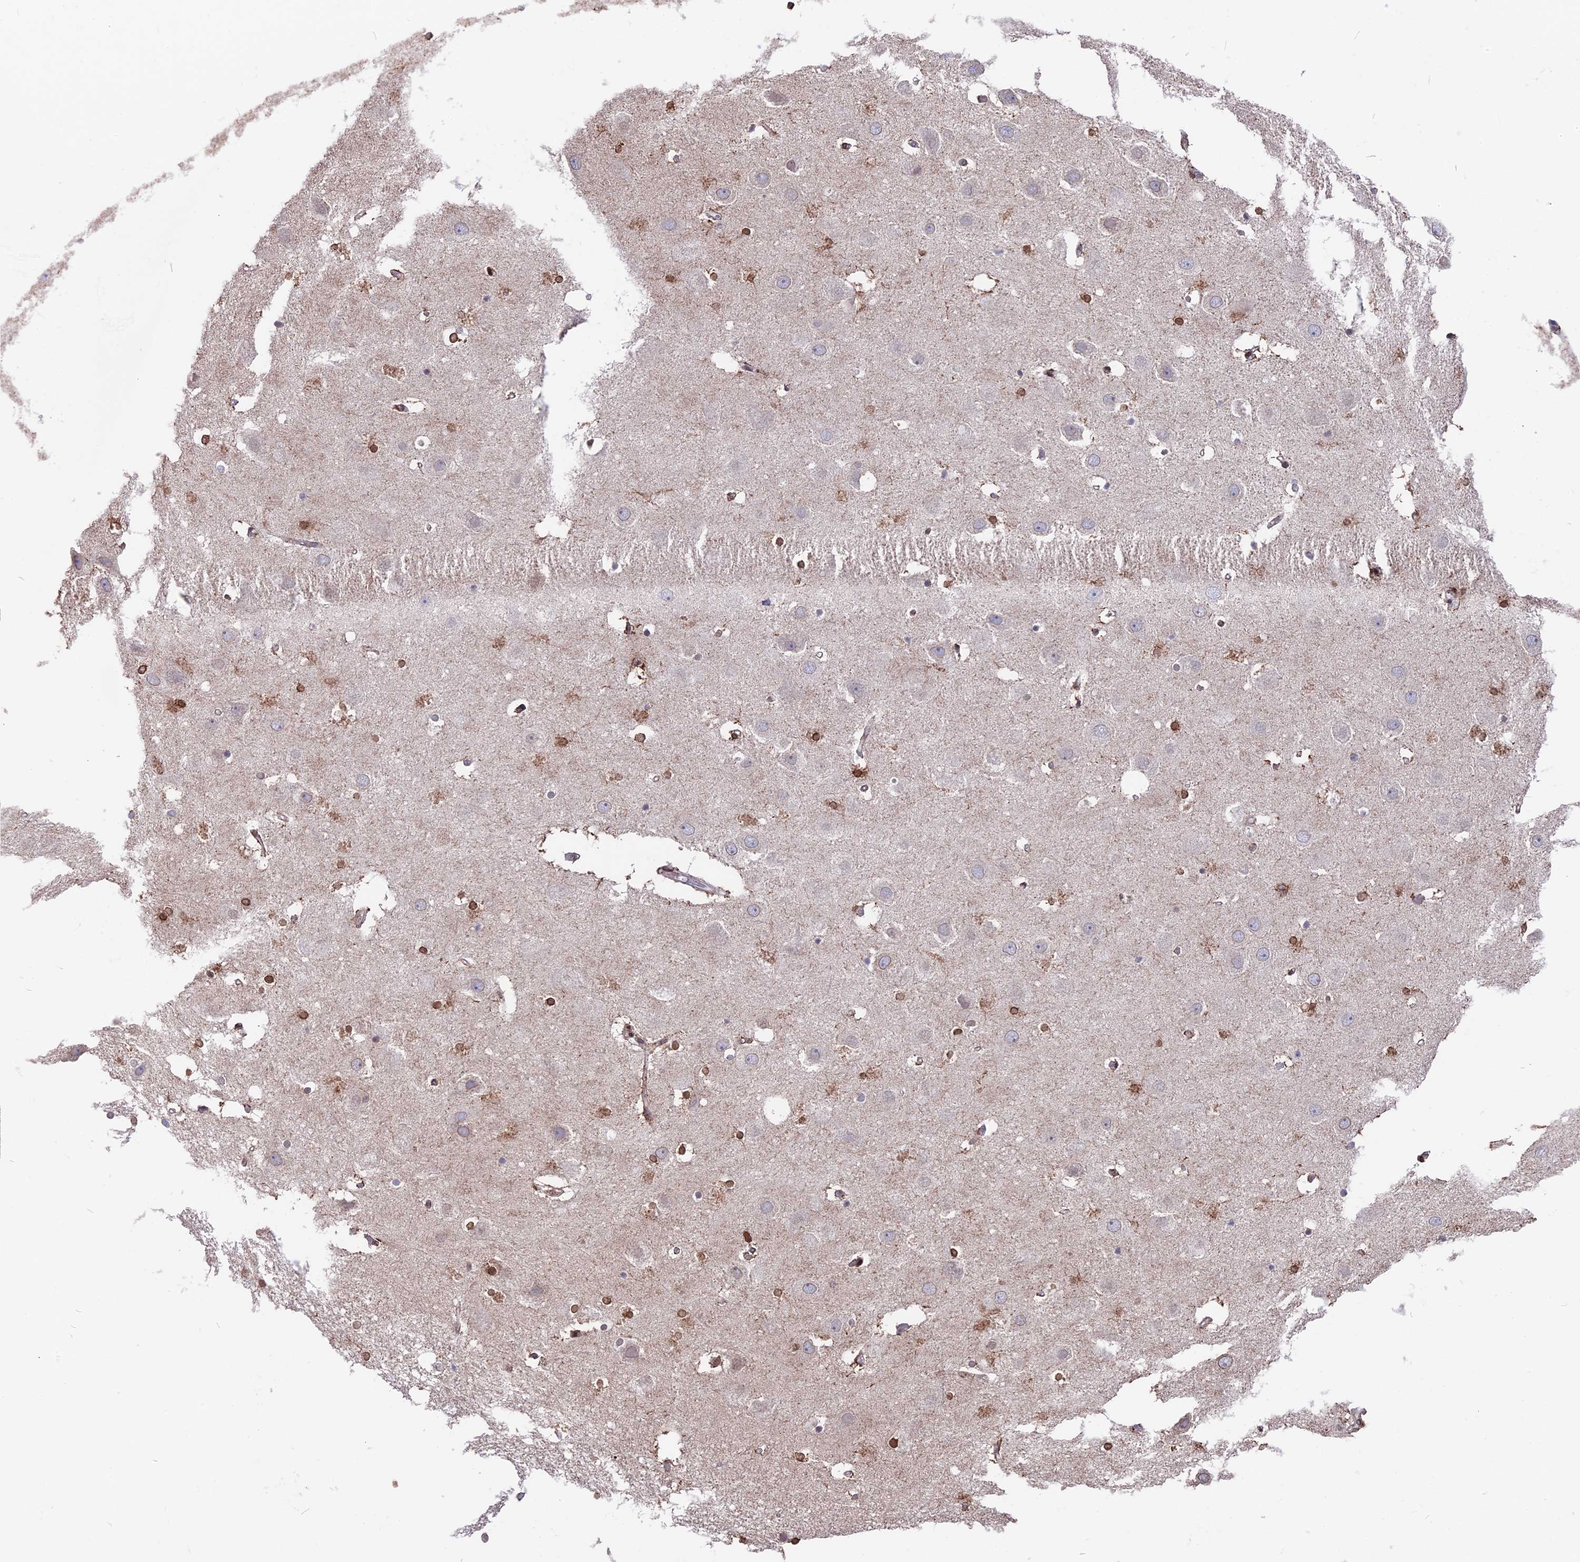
{"staining": {"intensity": "moderate", "quantity": ">75%", "location": "cytoplasmic/membranous,nuclear"}, "tissue": "hippocampus", "cell_type": "Glial cells", "image_type": "normal", "snomed": [{"axis": "morphology", "description": "Normal tissue, NOS"}, {"axis": "topography", "description": "Hippocampus"}], "caption": "Unremarkable hippocampus exhibits moderate cytoplasmic/membranous,nuclear staining in approximately >75% of glial cells, visualized by immunohistochemistry. (Brightfield microscopy of DAB IHC at high magnification).", "gene": "PTCHD4", "patient": {"sex": "female", "age": 52}}